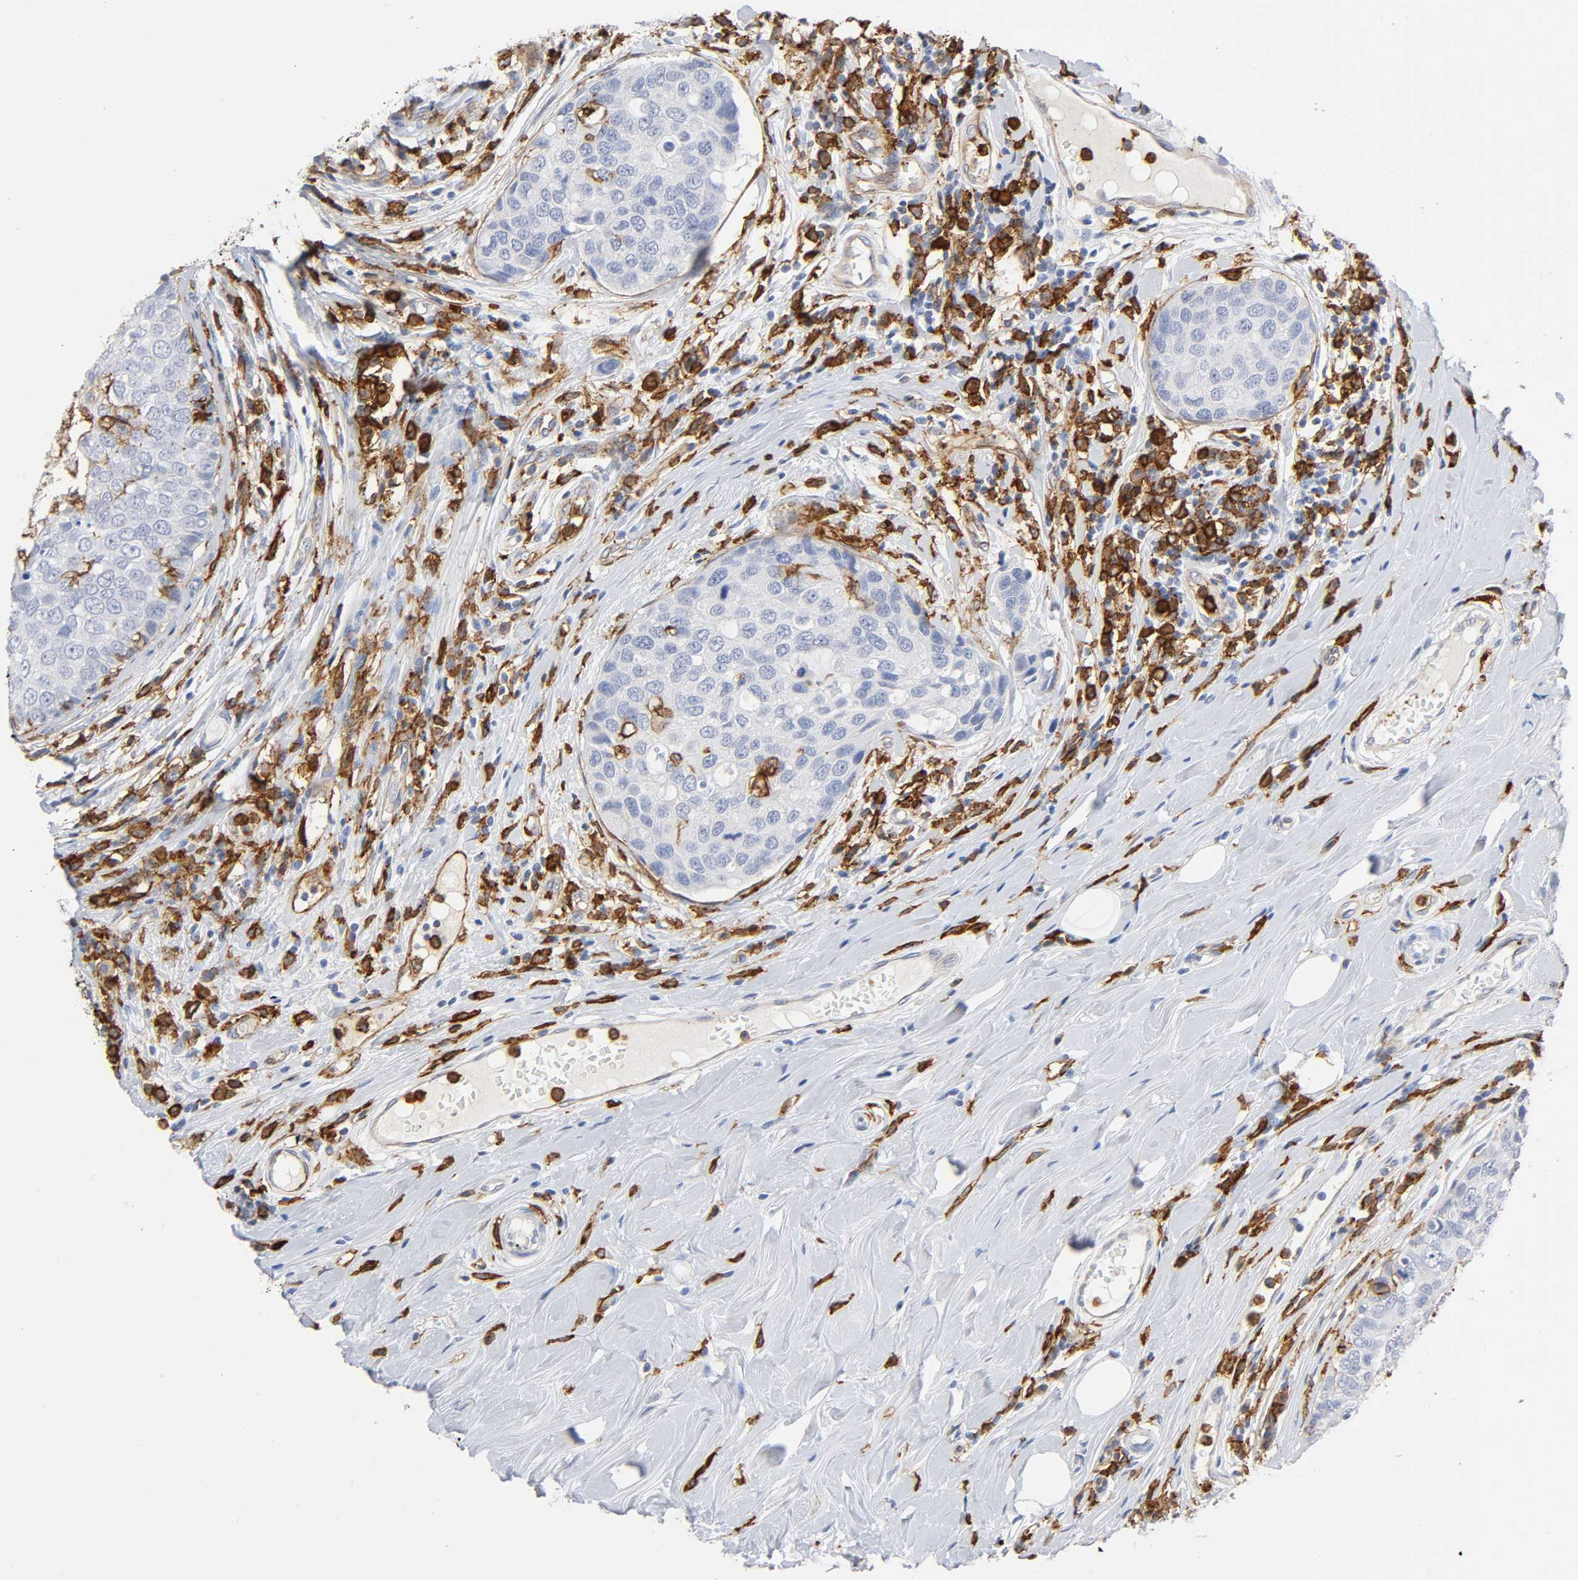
{"staining": {"intensity": "negative", "quantity": "none", "location": "none"}, "tissue": "breast cancer", "cell_type": "Tumor cells", "image_type": "cancer", "snomed": [{"axis": "morphology", "description": "Duct carcinoma"}, {"axis": "topography", "description": "Breast"}], "caption": "Immunohistochemistry photomicrograph of human intraductal carcinoma (breast) stained for a protein (brown), which exhibits no expression in tumor cells.", "gene": "LYN", "patient": {"sex": "female", "age": 27}}